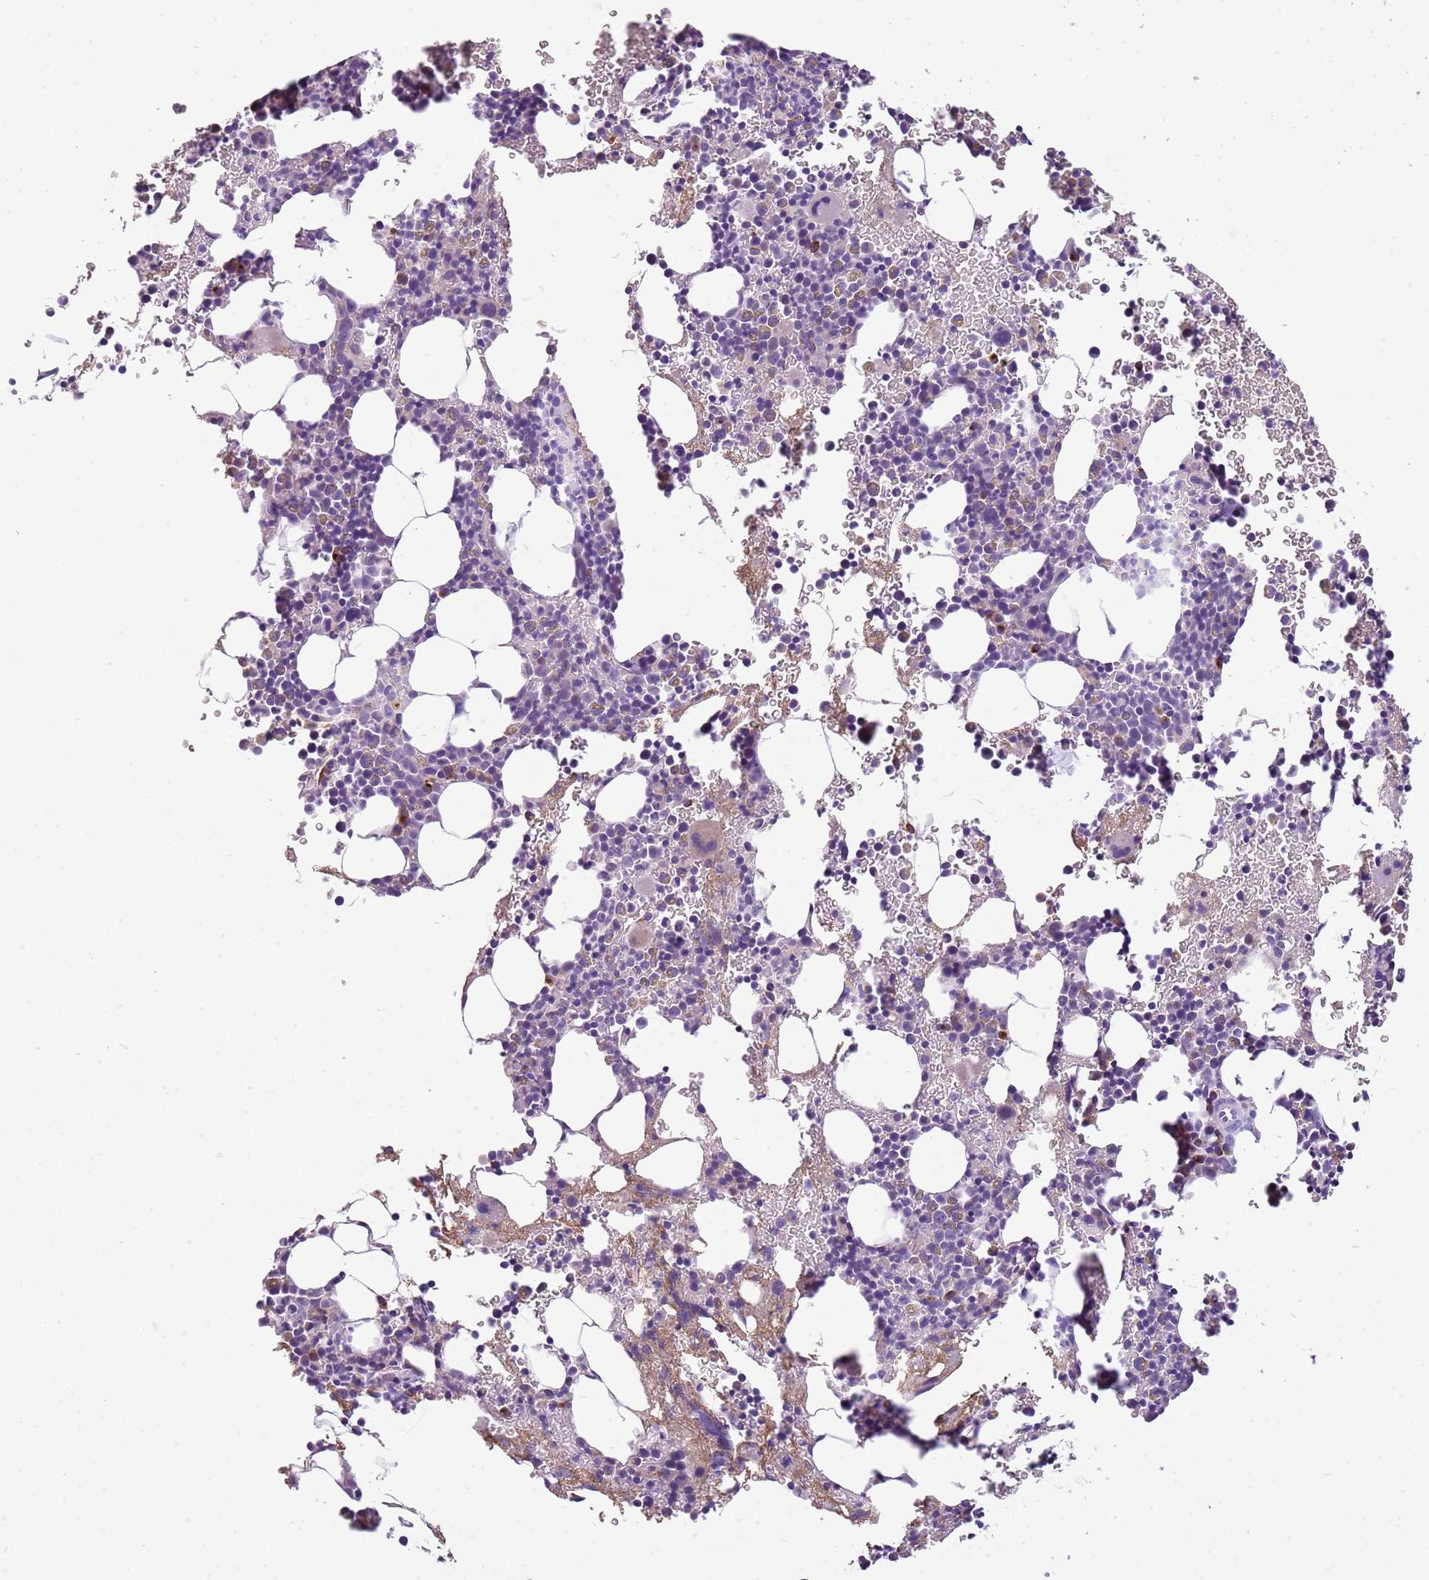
{"staining": {"intensity": "negative", "quantity": "none", "location": "none"}, "tissue": "bone marrow", "cell_type": "Hematopoietic cells", "image_type": "normal", "snomed": [{"axis": "morphology", "description": "Normal tissue, NOS"}, {"axis": "topography", "description": "Bone marrow"}], "caption": "Immunohistochemistry (IHC) photomicrograph of unremarkable bone marrow stained for a protein (brown), which exhibits no expression in hematopoietic cells.", "gene": "SCAMP5", "patient": {"sex": "male", "age": 41}}